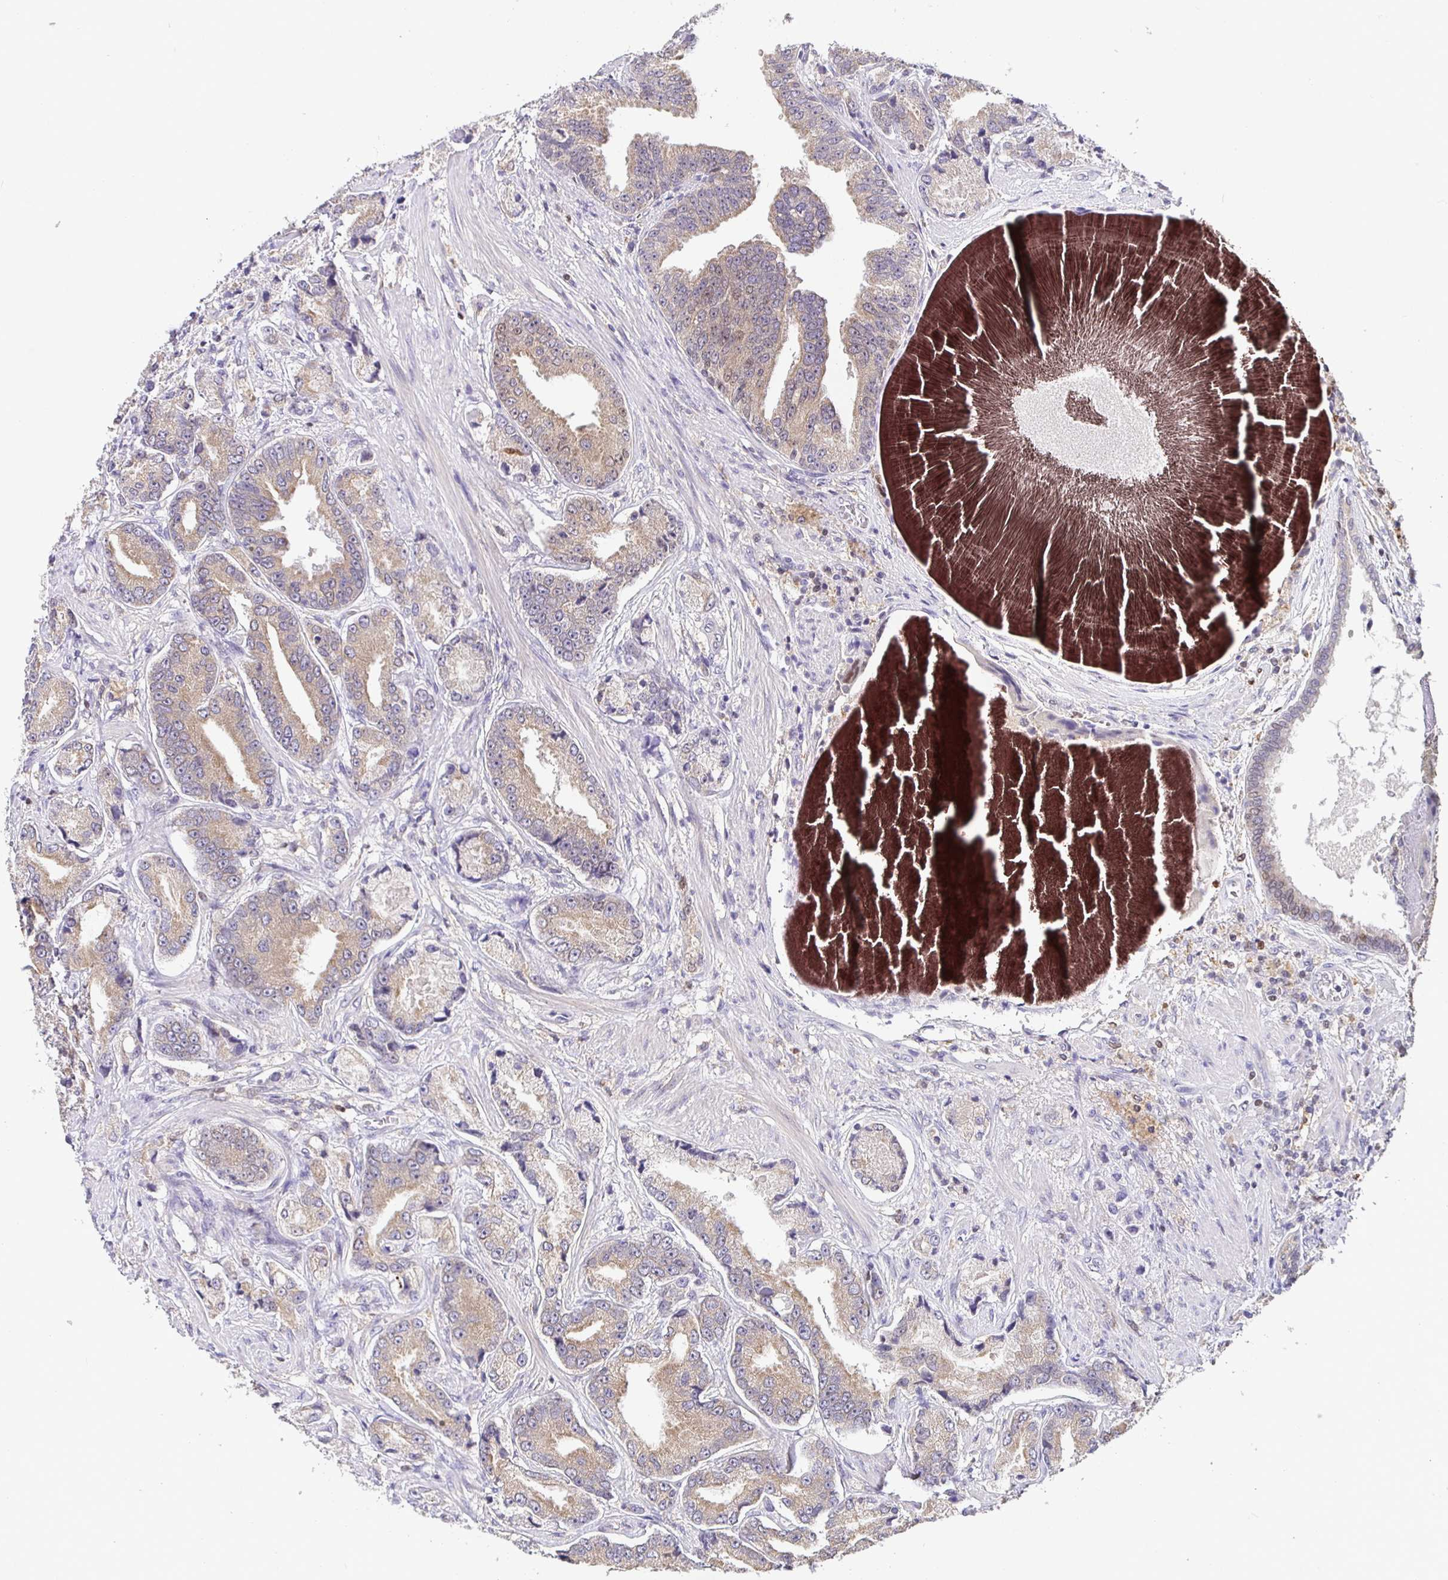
{"staining": {"intensity": "weak", "quantity": ">75%", "location": "cytoplasmic/membranous"}, "tissue": "prostate cancer", "cell_type": "Tumor cells", "image_type": "cancer", "snomed": [{"axis": "morphology", "description": "Adenocarcinoma, High grade"}, {"axis": "topography", "description": "Prostate and seminal vesicle, NOS"}], "caption": "Adenocarcinoma (high-grade) (prostate) was stained to show a protein in brown. There is low levels of weak cytoplasmic/membranous expression in approximately >75% of tumor cells.", "gene": "SATB1", "patient": {"sex": "male", "age": 61}}